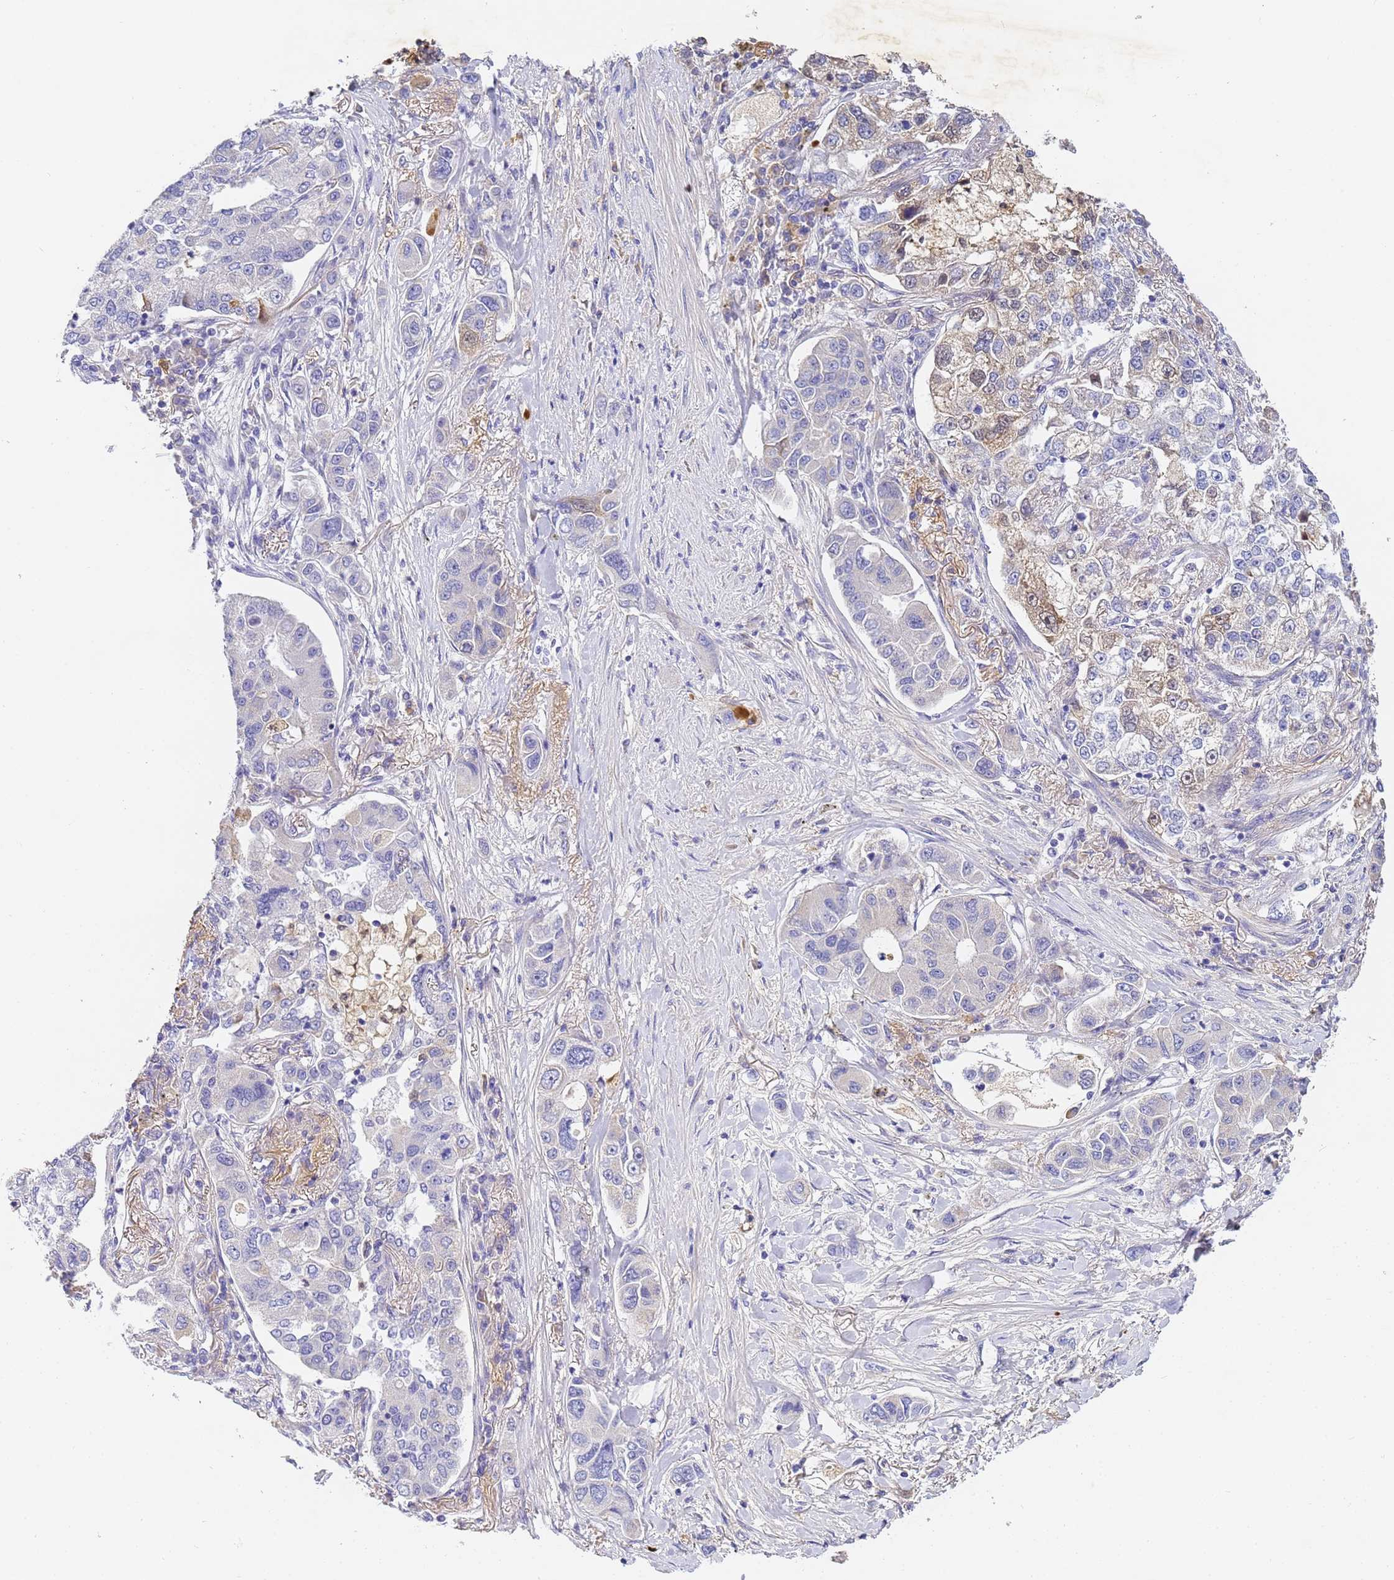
{"staining": {"intensity": "weak", "quantity": "<25%", "location": "cytoplasmic/membranous"}, "tissue": "lung cancer", "cell_type": "Tumor cells", "image_type": "cancer", "snomed": [{"axis": "morphology", "description": "Adenocarcinoma, NOS"}, {"axis": "topography", "description": "Lung"}], "caption": "This is a micrograph of immunohistochemistry staining of lung cancer (adenocarcinoma), which shows no staining in tumor cells.", "gene": "CFHR2", "patient": {"sex": "male", "age": 49}}